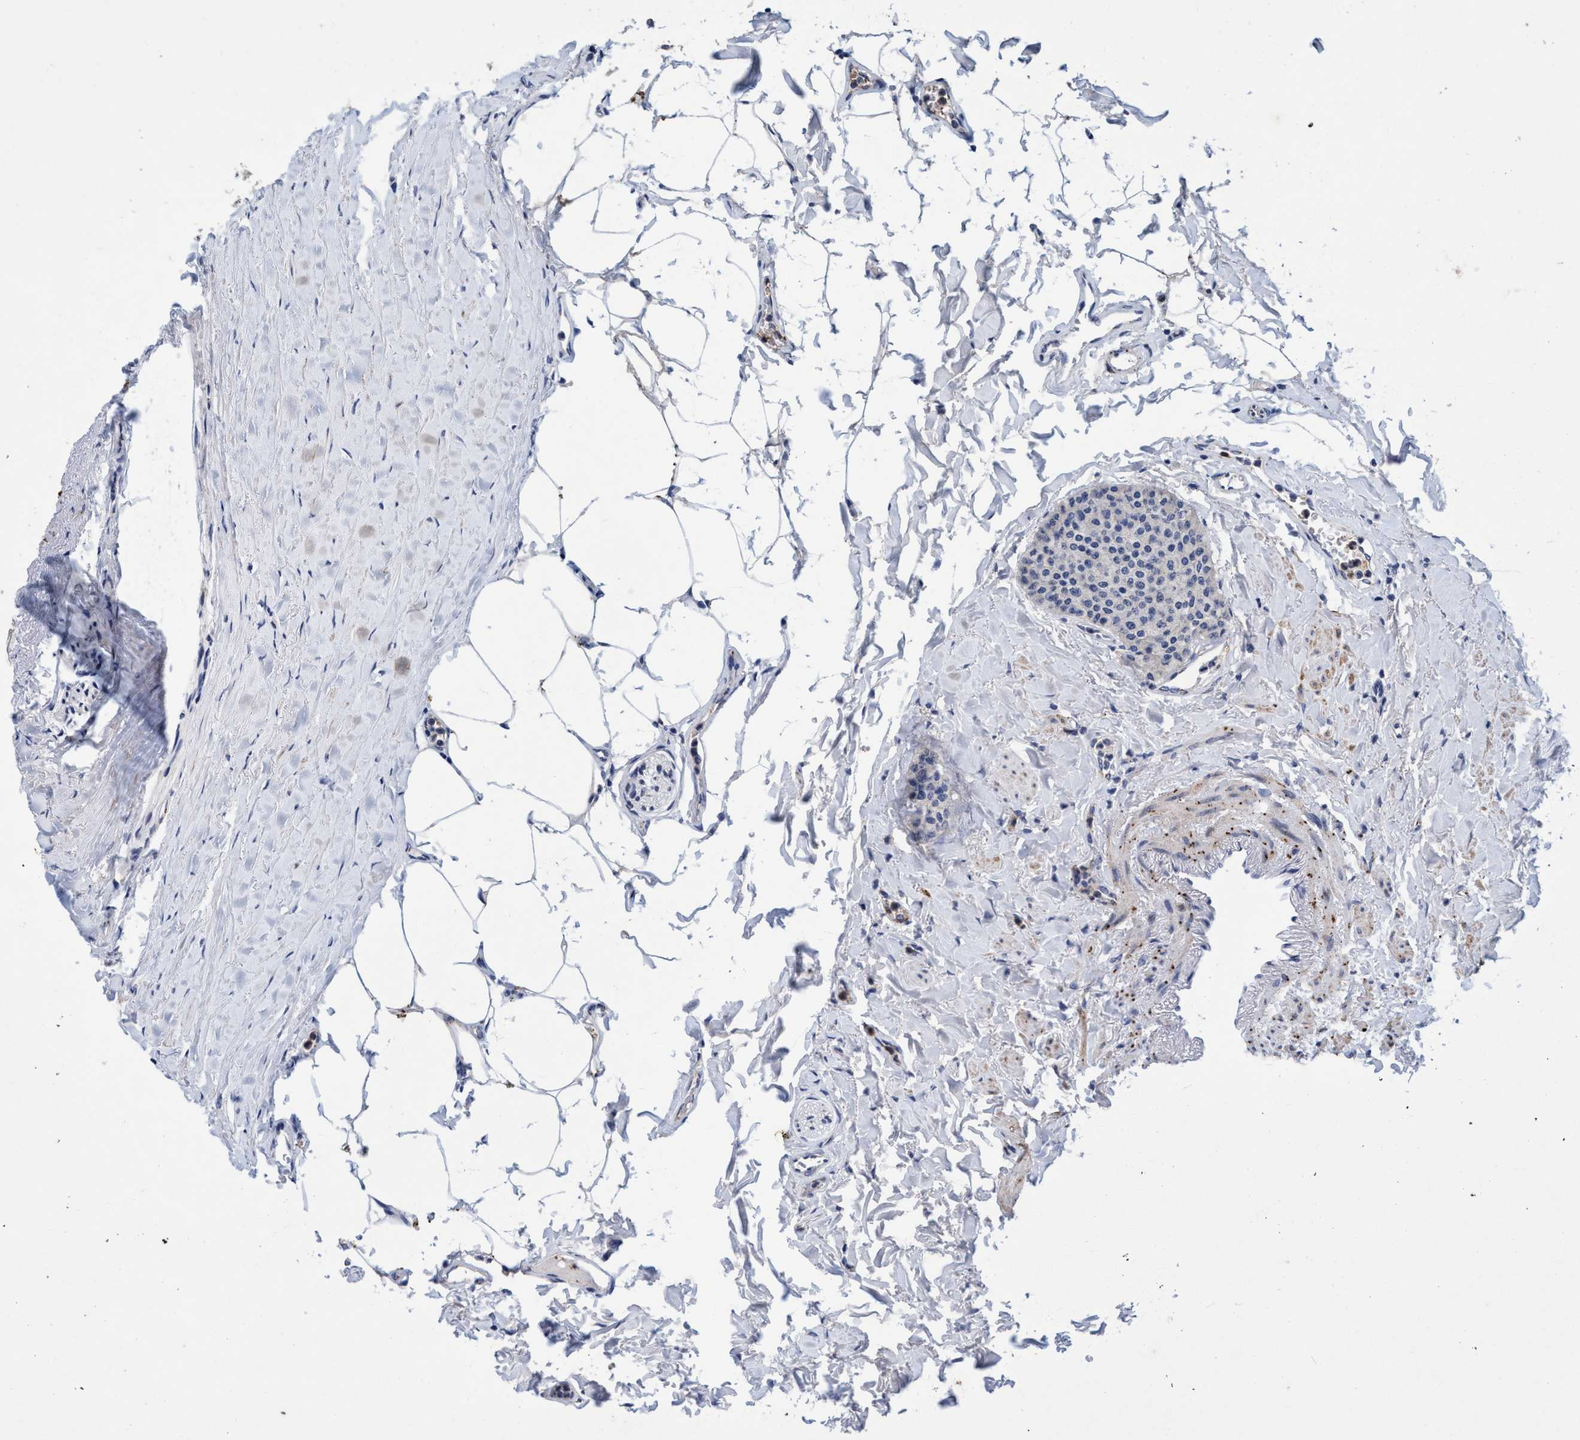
{"staining": {"intensity": "negative", "quantity": "none", "location": "none"}, "tissue": "carcinoid", "cell_type": "Tumor cells", "image_type": "cancer", "snomed": [{"axis": "morphology", "description": "Carcinoid, malignant, NOS"}, {"axis": "topography", "description": "Colon"}], "caption": "Malignant carcinoid stained for a protein using IHC reveals no staining tumor cells.", "gene": "GRB14", "patient": {"sex": "female", "age": 61}}